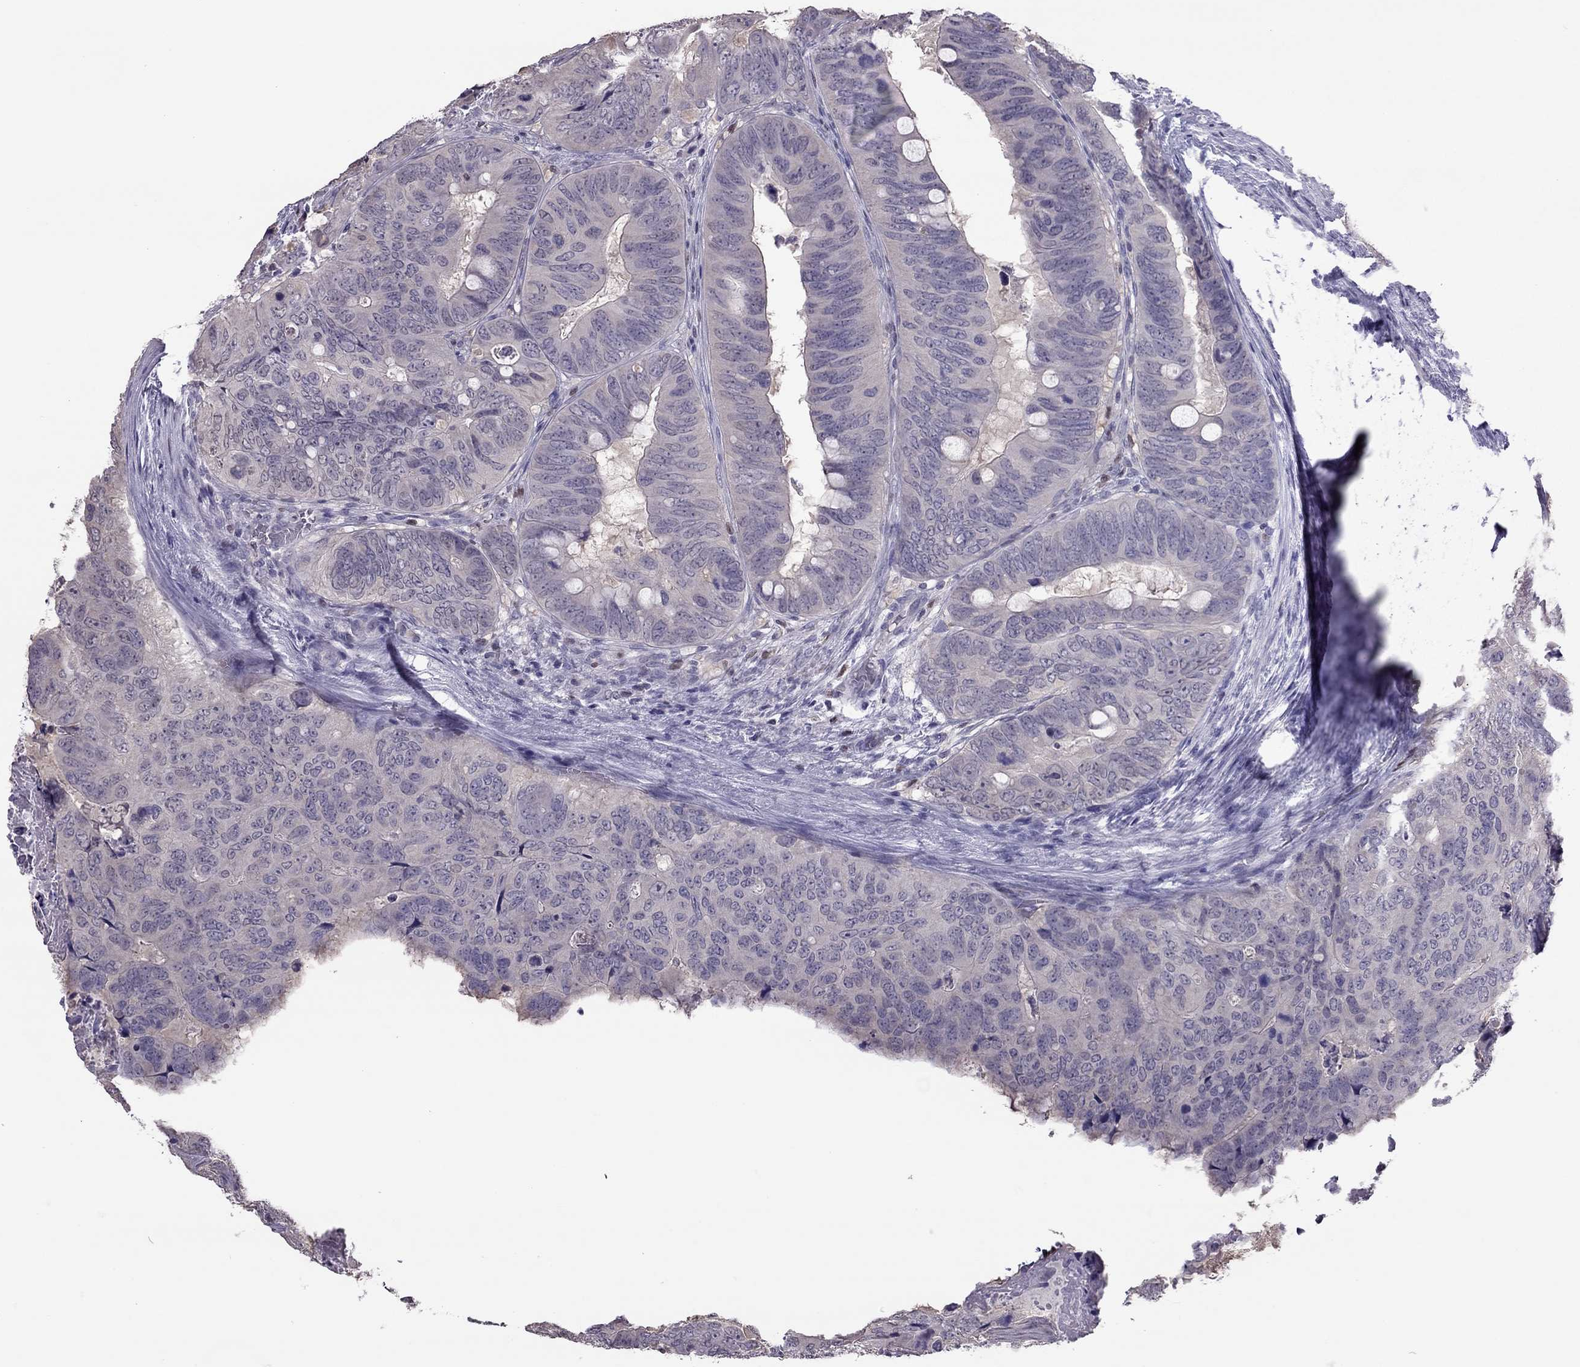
{"staining": {"intensity": "negative", "quantity": "none", "location": "none"}, "tissue": "colorectal cancer", "cell_type": "Tumor cells", "image_type": "cancer", "snomed": [{"axis": "morphology", "description": "Adenocarcinoma, NOS"}, {"axis": "topography", "description": "Colon"}], "caption": "Immunohistochemistry (IHC) micrograph of neoplastic tissue: colorectal cancer (adenocarcinoma) stained with DAB demonstrates no significant protein staining in tumor cells. (Stains: DAB immunohistochemistry with hematoxylin counter stain, Microscopy: brightfield microscopy at high magnification).", "gene": "SPINT3", "patient": {"sex": "male", "age": 79}}